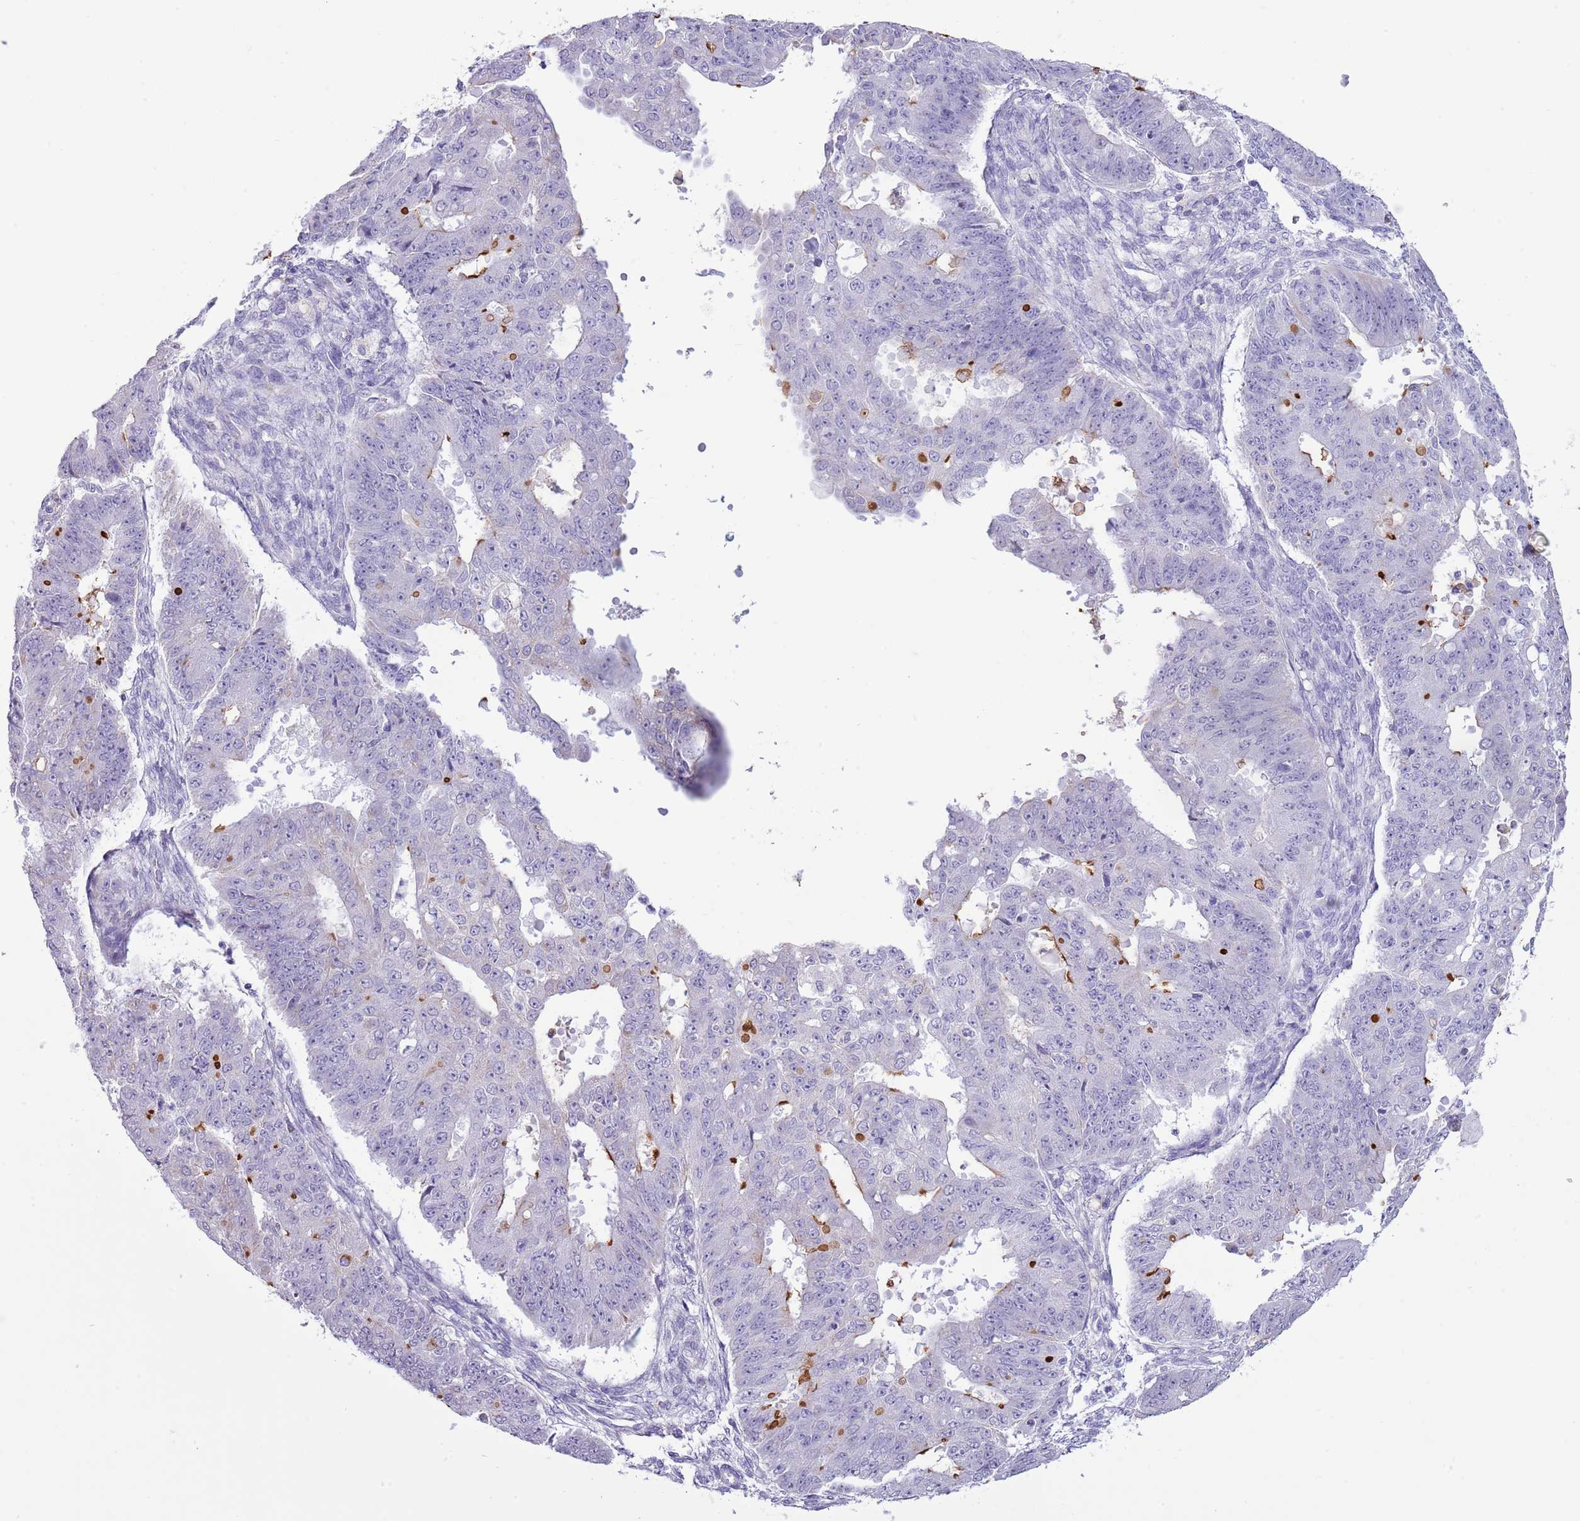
{"staining": {"intensity": "negative", "quantity": "none", "location": "none"}, "tissue": "ovarian cancer", "cell_type": "Tumor cells", "image_type": "cancer", "snomed": [{"axis": "morphology", "description": "Carcinoma, endometroid"}, {"axis": "topography", "description": "Appendix"}, {"axis": "topography", "description": "Ovary"}], "caption": "Immunohistochemistry micrograph of neoplastic tissue: human ovarian cancer (endometroid carcinoma) stained with DAB exhibits no significant protein staining in tumor cells.", "gene": "SLC23A1", "patient": {"sex": "female", "age": 42}}